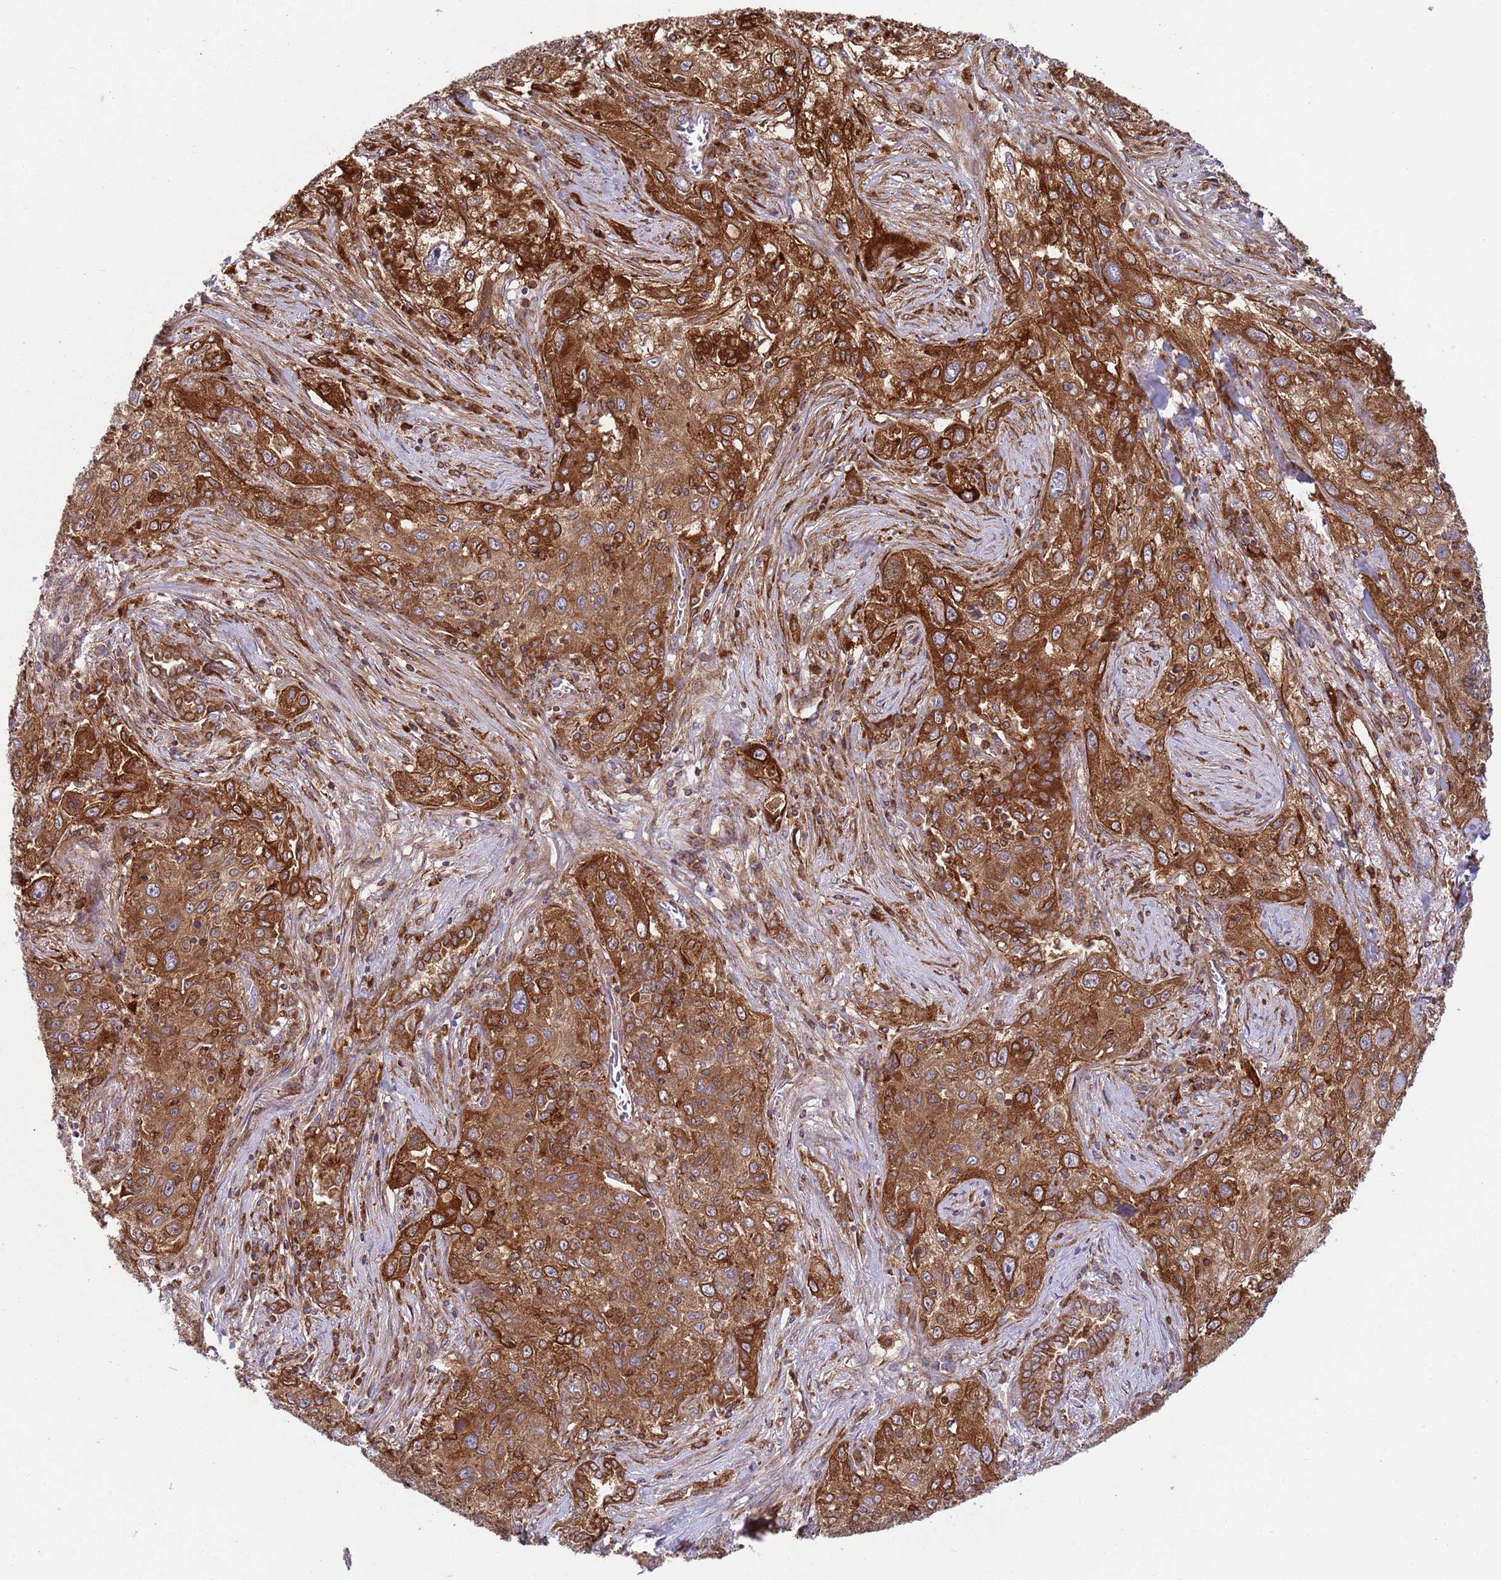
{"staining": {"intensity": "strong", "quantity": ">75%", "location": "cytoplasmic/membranous"}, "tissue": "lung cancer", "cell_type": "Tumor cells", "image_type": "cancer", "snomed": [{"axis": "morphology", "description": "Squamous cell carcinoma, NOS"}, {"axis": "topography", "description": "Lung"}], "caption": "Strong cytoplasmic/membranous expression for a protein is identified in about >75% of tumor cells of lung cancer (squamous cell carcinoma) using IHC.", "gene": "ZMYM5", "patient": {"sex": "female", "age": 69}}